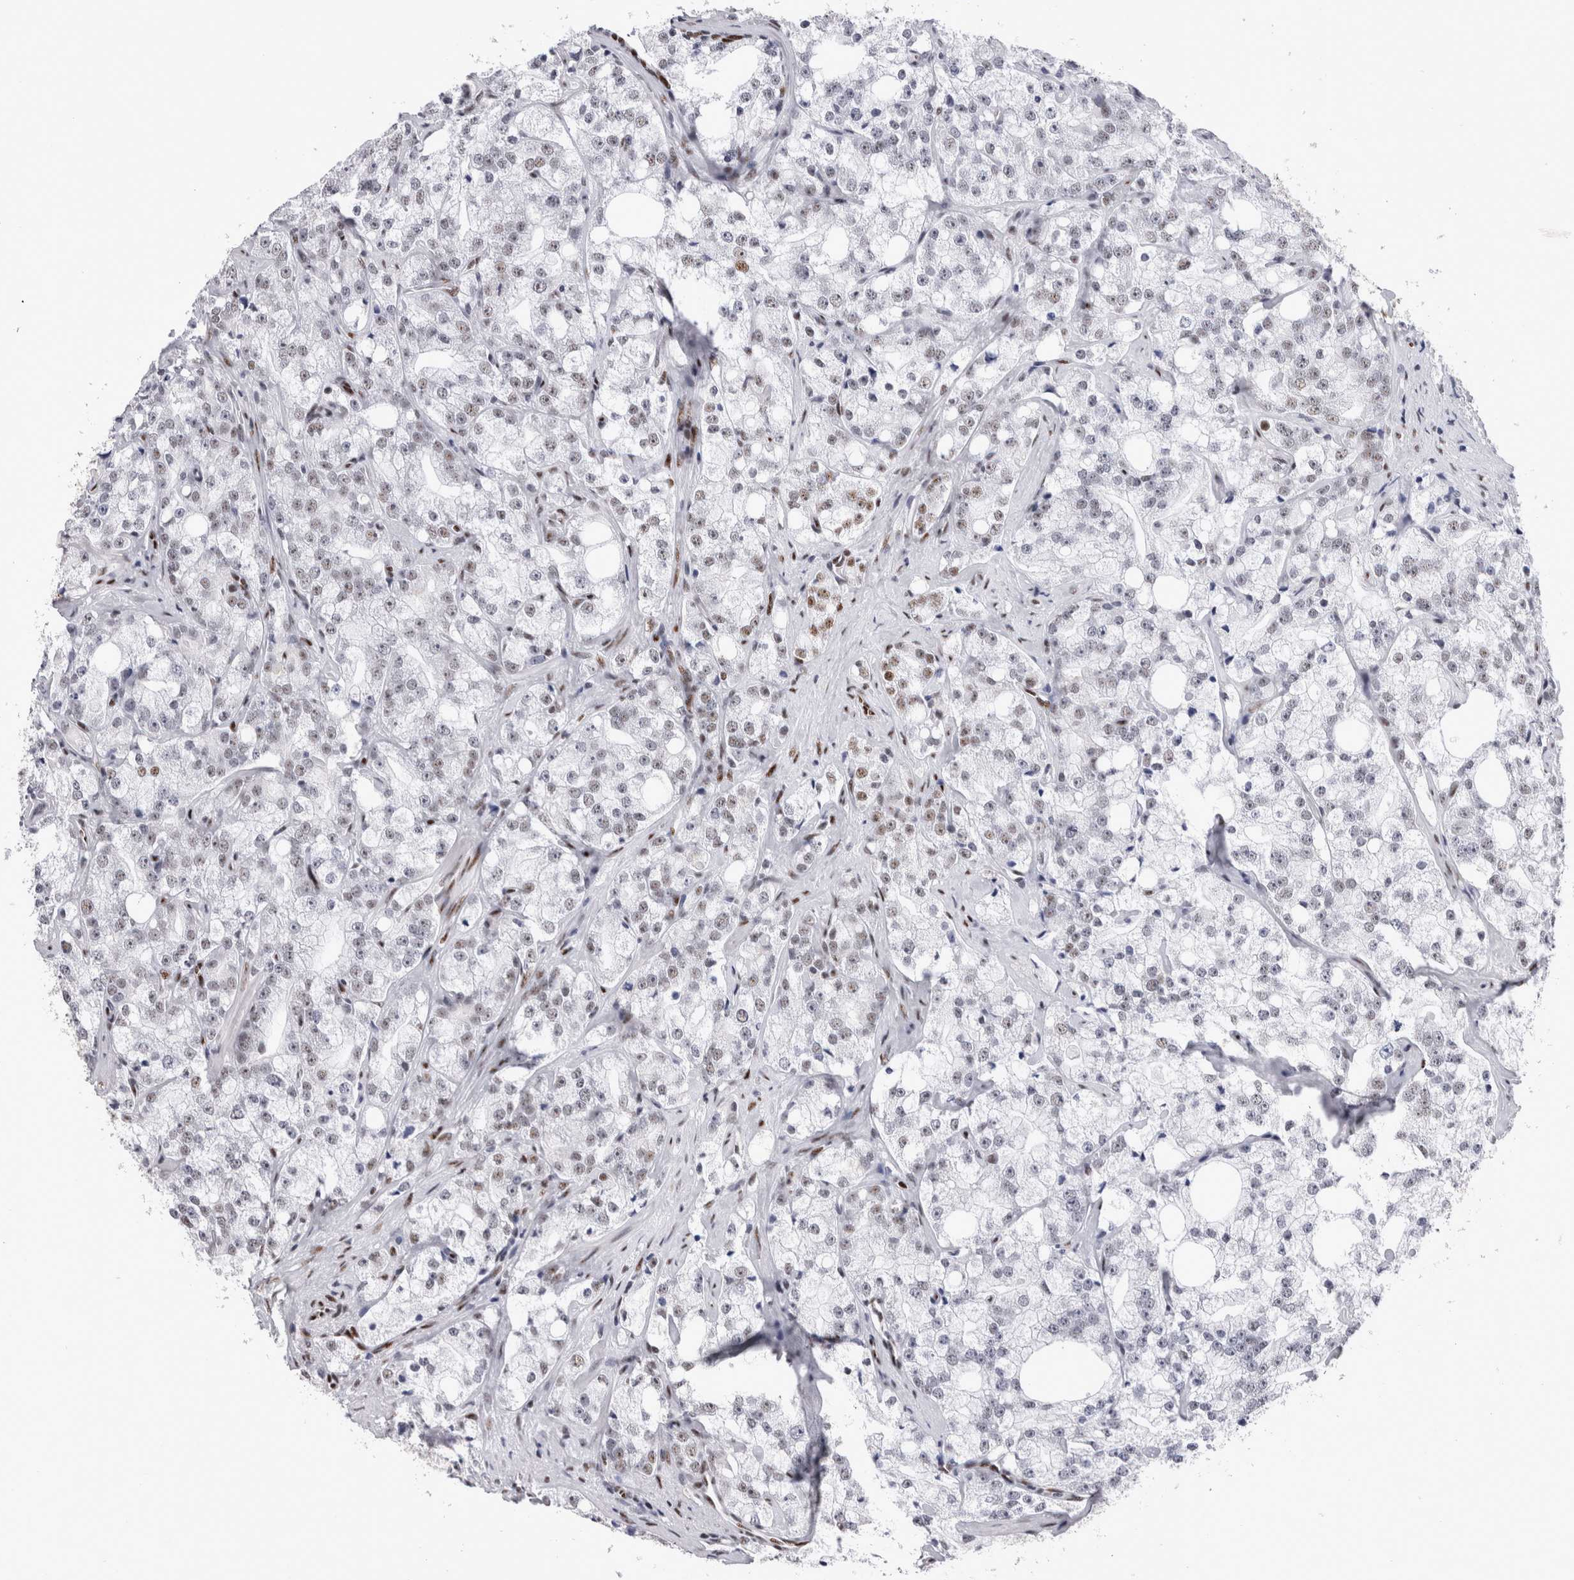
{"staining": {"intensity": "moderate", "quantity": "25%-75%", "location": "nuclear"}, "tissue": "prostate cancer", "cell_type": "Tumor cells", "image_type": "cancer", "snomed": [{"axis": "morphology", "description": "Adenocarcinoma, High grade"}, {"axis": "topography", "description": "Prostate"}], "caption": "High-power microscopy captured an immunohistochemistry micrograph of prostate cancer, revealing moderate nuclear expression in approximately 25%-75% of tumor cells.", "gene": "RBM6", "patient": {"sex": "male", "age": 64}}